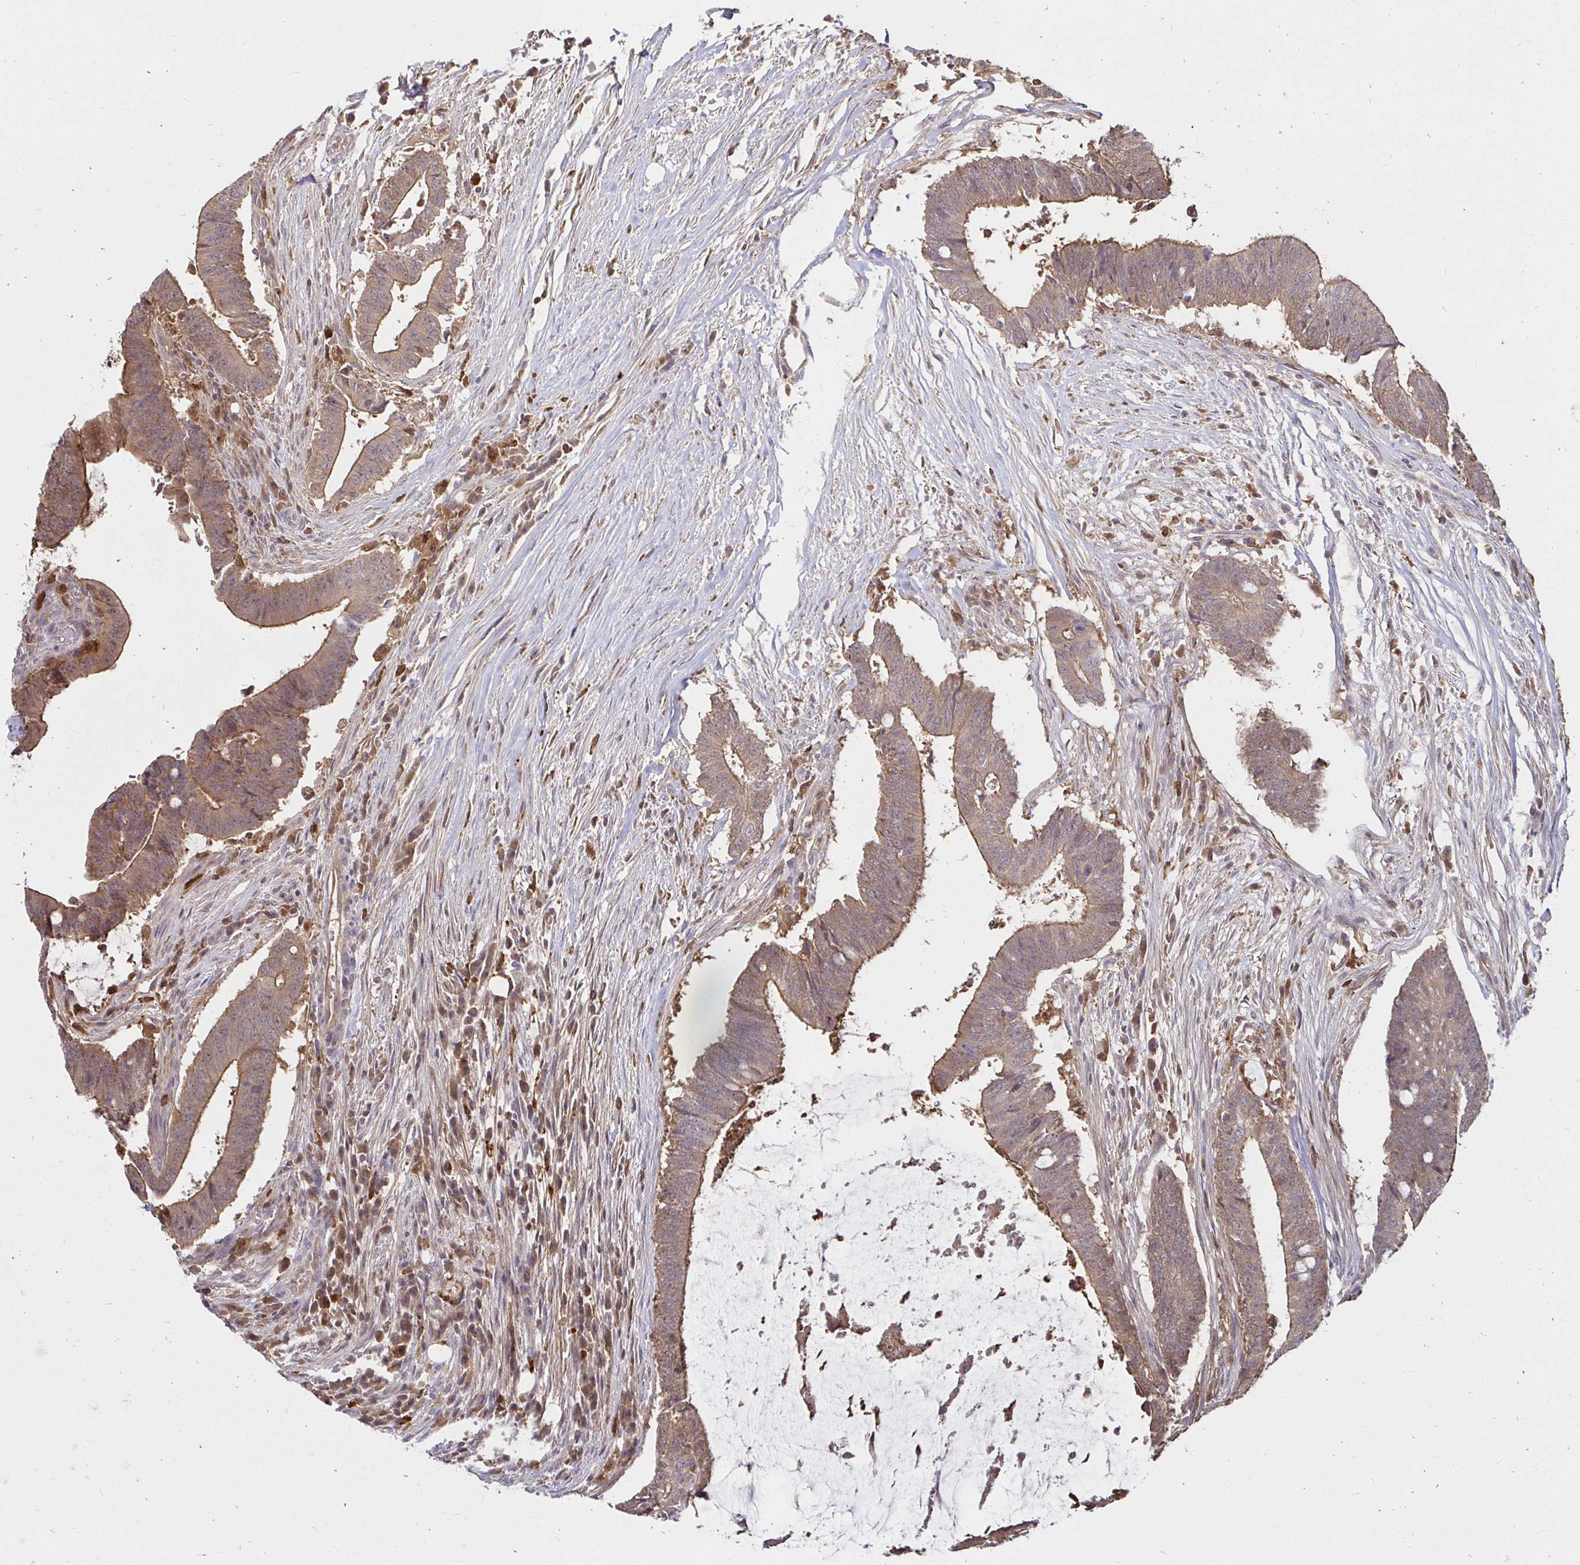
{"staining": {"intensity": "moderate", "quantity": ">75%", "location": "cytoplasmic/membranous"}, "tissue": "colorectal cancer", "cell_type": "Tumor cells", "image_type": "cancer", "snomed": [{"axis": "morphology", "description": "Adenocarcinoma, NOS"}, {"axis": "topography", "description": "Colon"}], "caption": "Immunohistochemical staining of colorectal cancer shows moderate cytoplasmic/membranous protein staining in about >75% of tumor cells.", "gene": "PYCARD", "patient": {"sex": "female", "age": 43}}